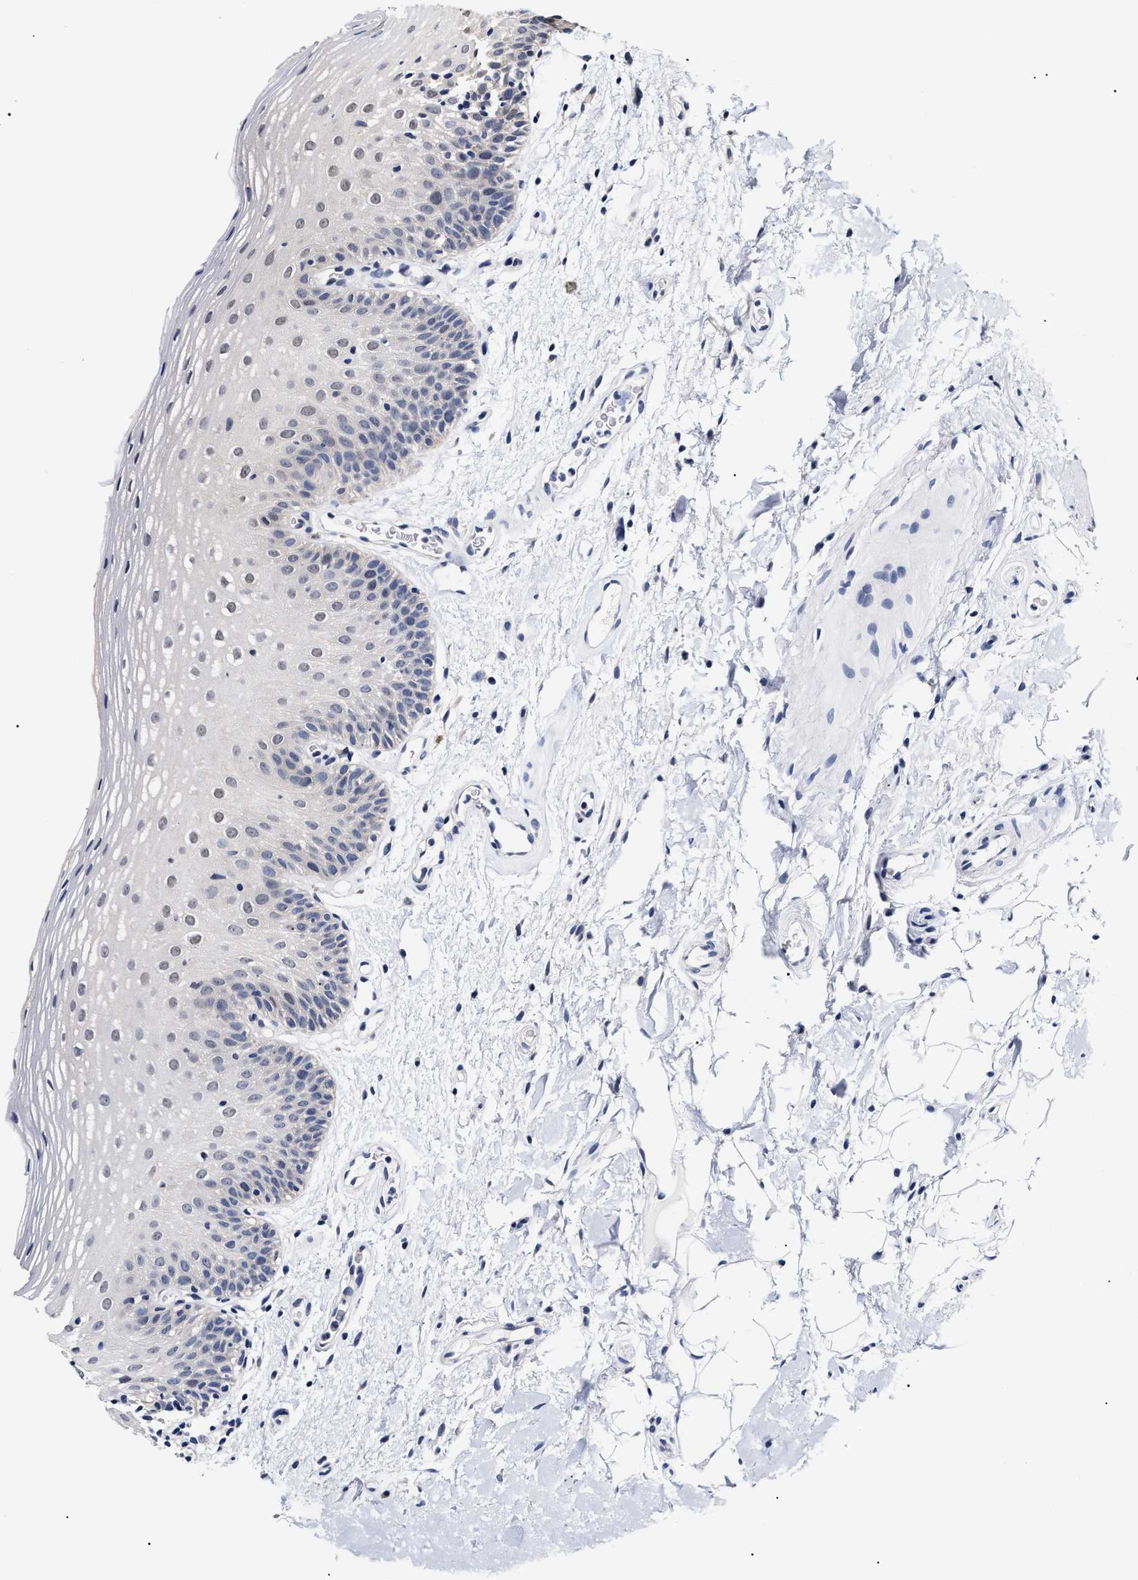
{"staining": {"intensity": "weak", "quantity": "<25%", "location": "nuclear"}, "tissue": "oral mucosa", "cell_type": "Squamous epithelial cells", "image_type": "normal", "snomed": [{"axis": "morphology", "description": "Normal tissue, NOS"}, {"axis": "morphology", "description": "Squamous cell carcinoma, NOS"}, {"axis": "topography", "description": "Skeletal muscle"}, {"axis": "topography", "description": "Oral tissue"}], "caption": "An immunohistochemistry (IHC) photomicrograph of unremarkable oral mucosa is shown. There is no staining in squamous epithelial cells of oral mucosa.", "gene": "BAG6", "patient": {"sex": "male", "age": 71}}